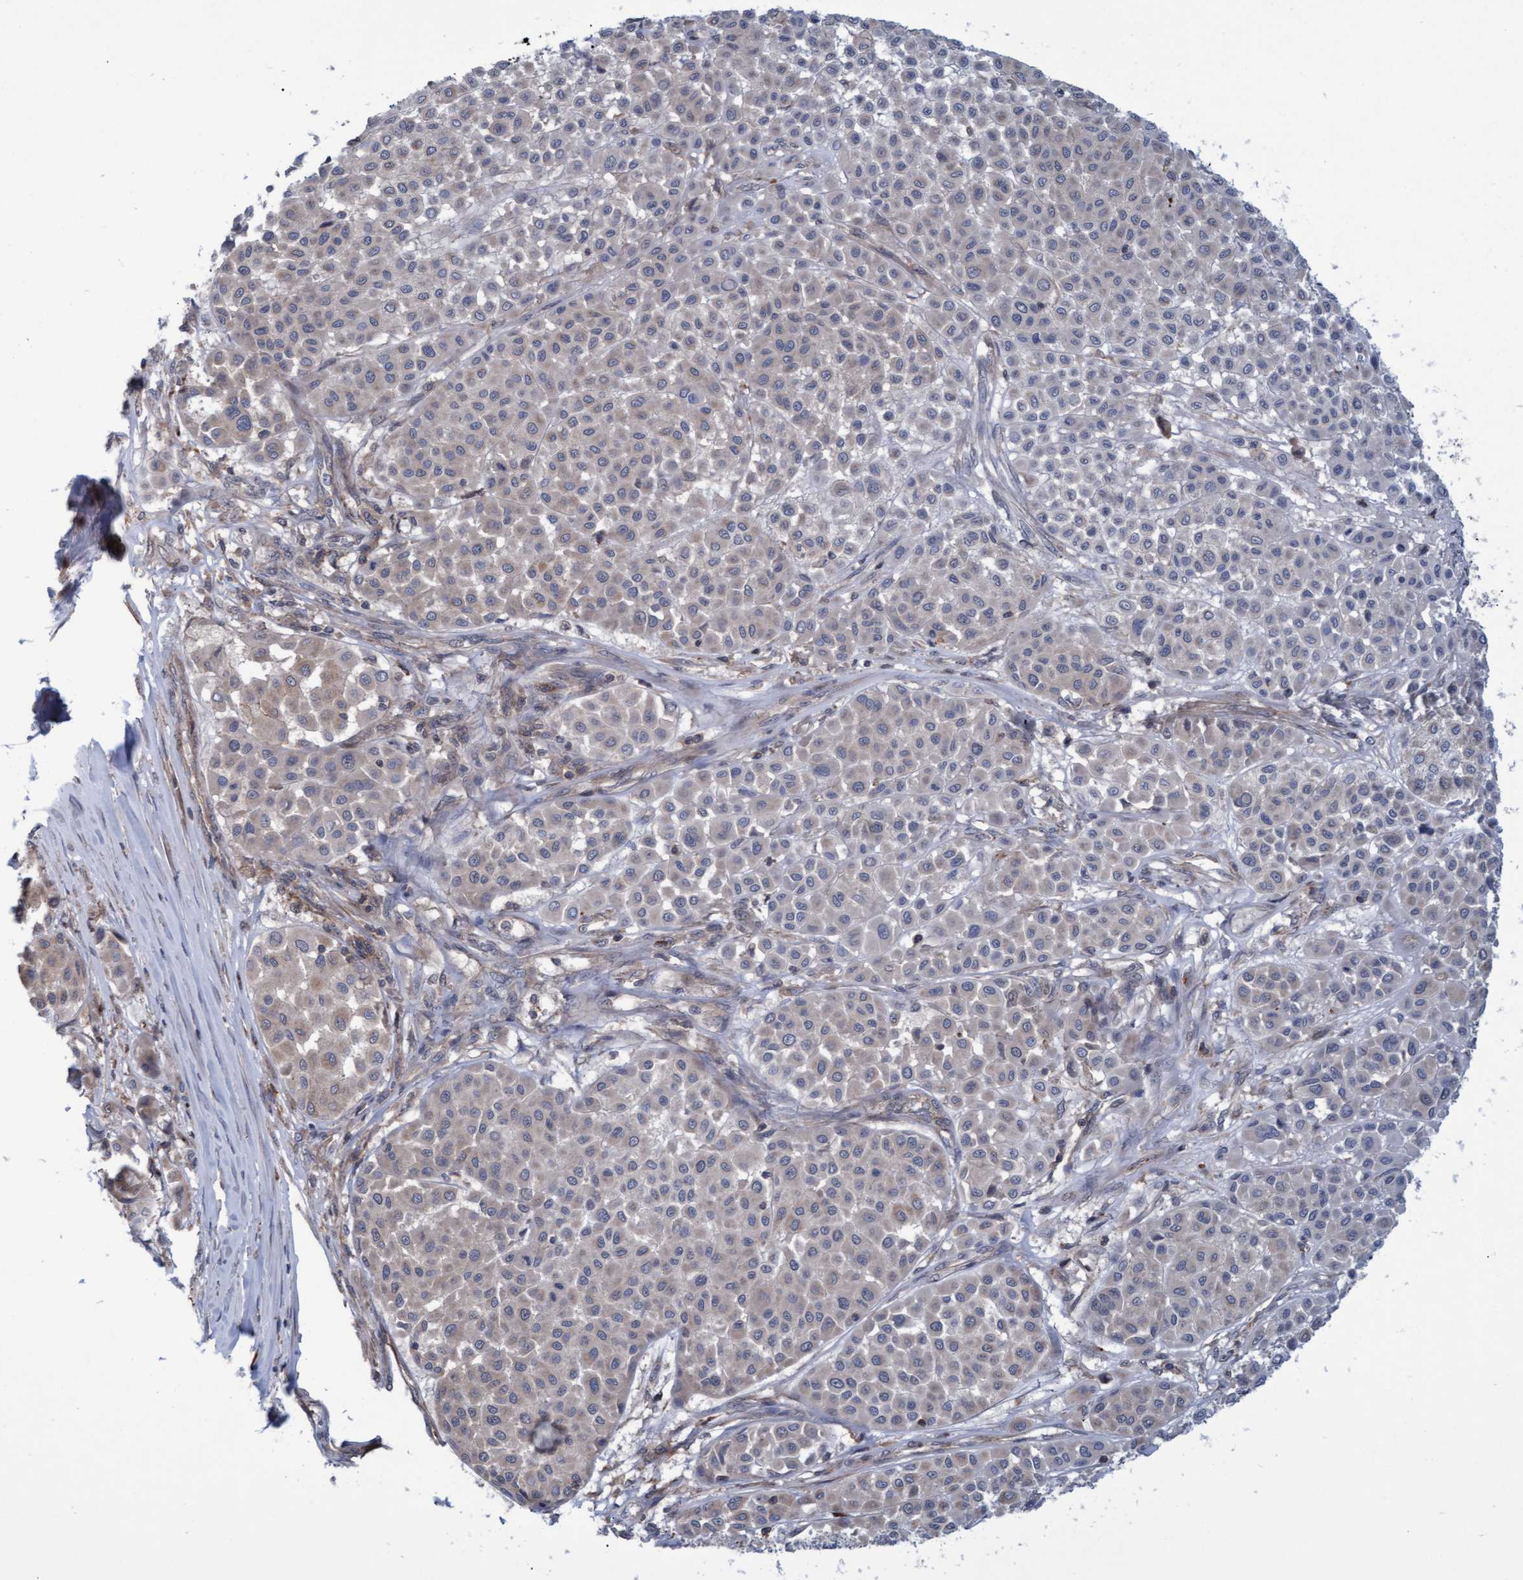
{"staining": {"intensity": "negative", "quantity": "none", "location": "none"}, "tissue": "melanoma", "cell_type": "Tumor cells", "image_type": "cancer", "snomed": [{"axis": "morphology", "description": "Malignant melanoma, Metastatic site"}, {"axis": "topography", "description": "Soft tissue"}], "caption": "Melanoma was stained to show a protein in brown. There is no significant expression in tumor cells. (Stains: DAB immunohistochemistry (IHC) with hematoxylin counter stain, Microscopy: brightfield microscopy at high magnification).", "gene": "NAA15", "patient": {"sex": "male", "age": 41}}